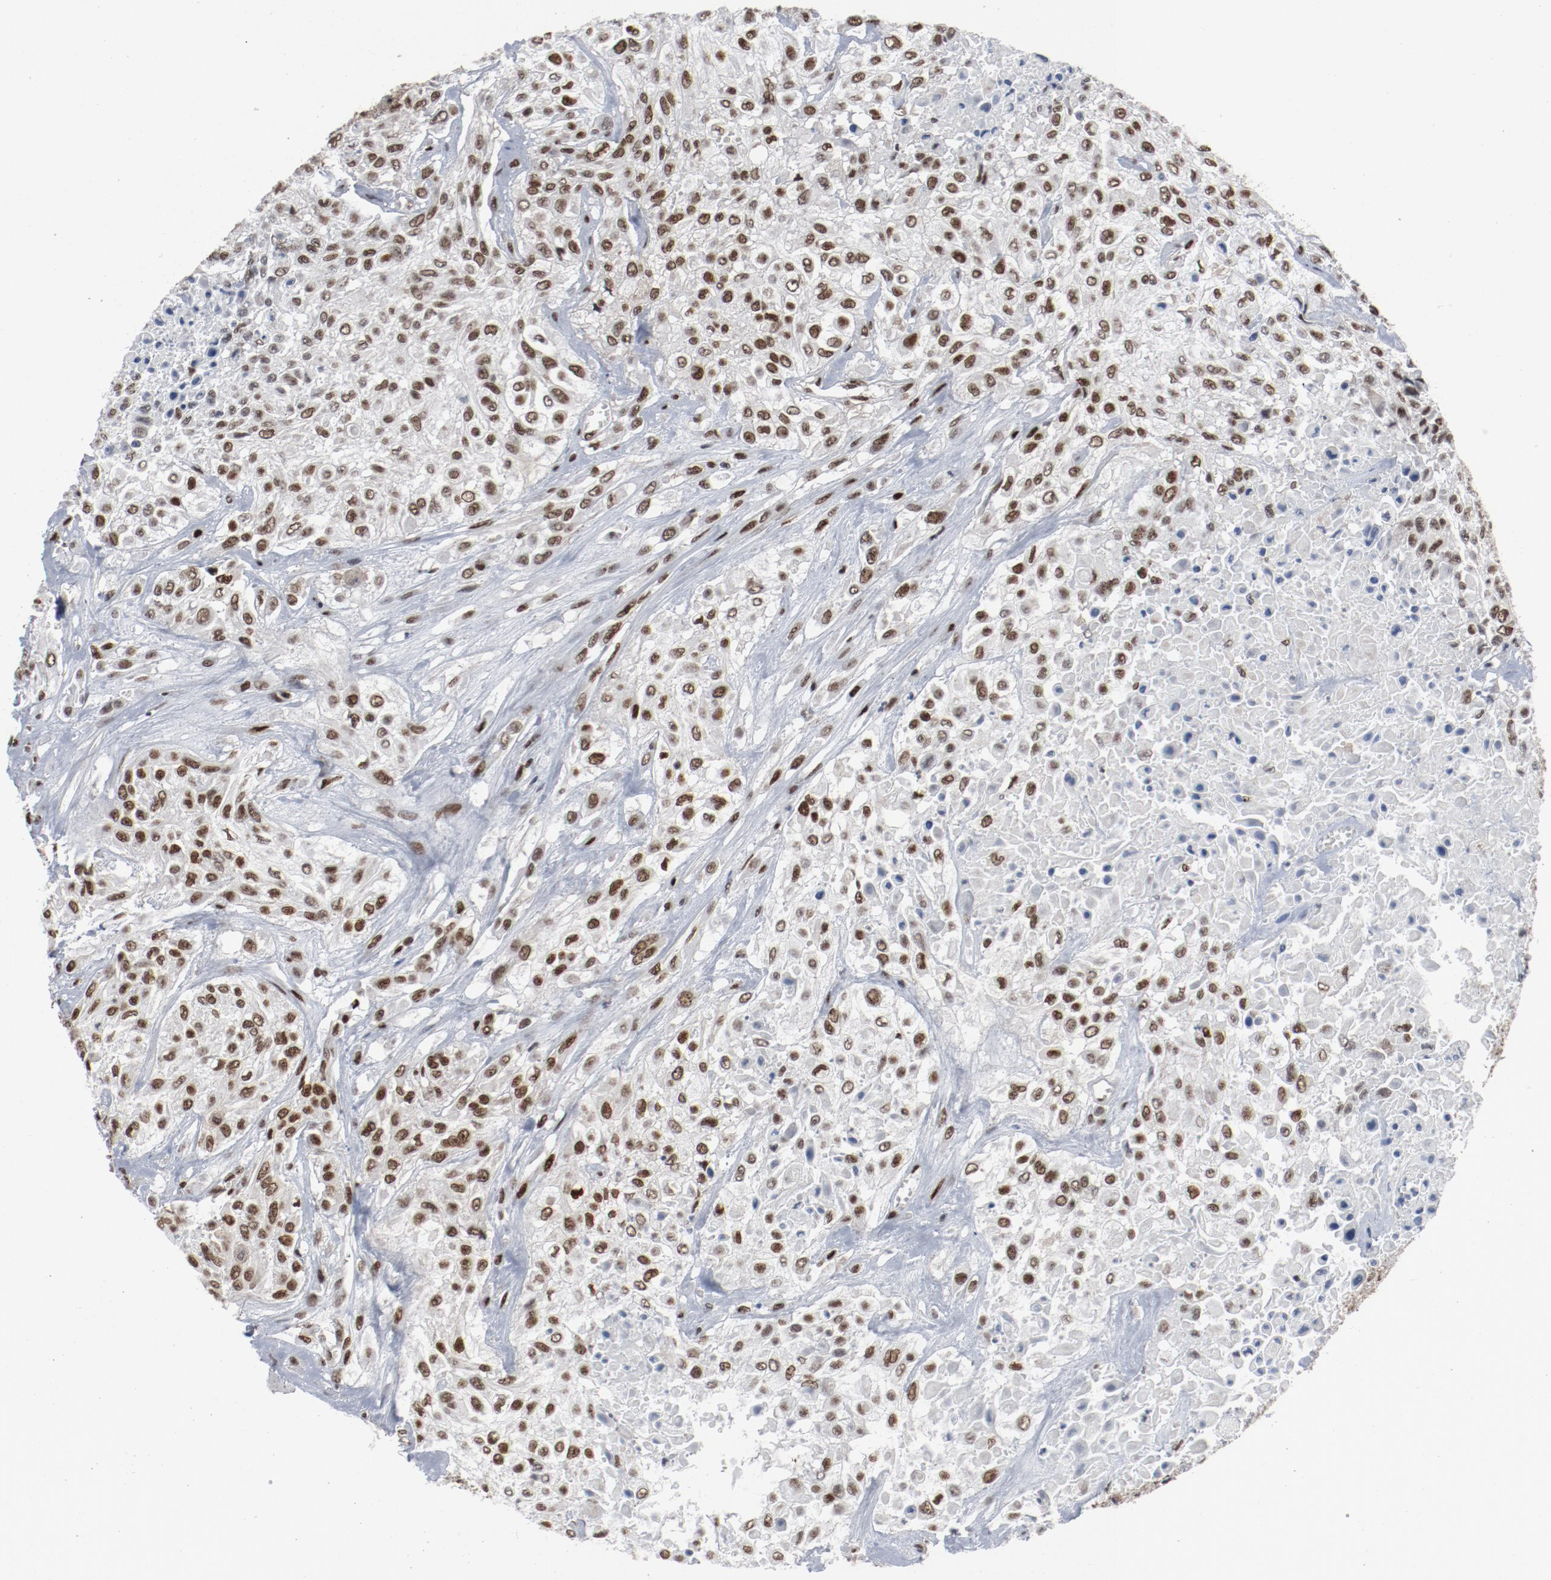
{"staining": {"intensity": "moderate", "quantity": ">75%", "location": "nuclear"}, "tissue": "urothelial cancer", "cell_type": "Tumor cells", "image_type": "cancer", "snomed": [{"axis": "morphology", "description": "Urothelial carcinoma, High grade"}, {"axis": "topography", "description": "Urinary bladder"}], "caption": "Tumor cells exhibit medium levels of moderate nuclear expression in about >75% of cells in human urothelial cancer.", "gene": "JMJD6", "patient": {"sex": "male", "age": 57}}